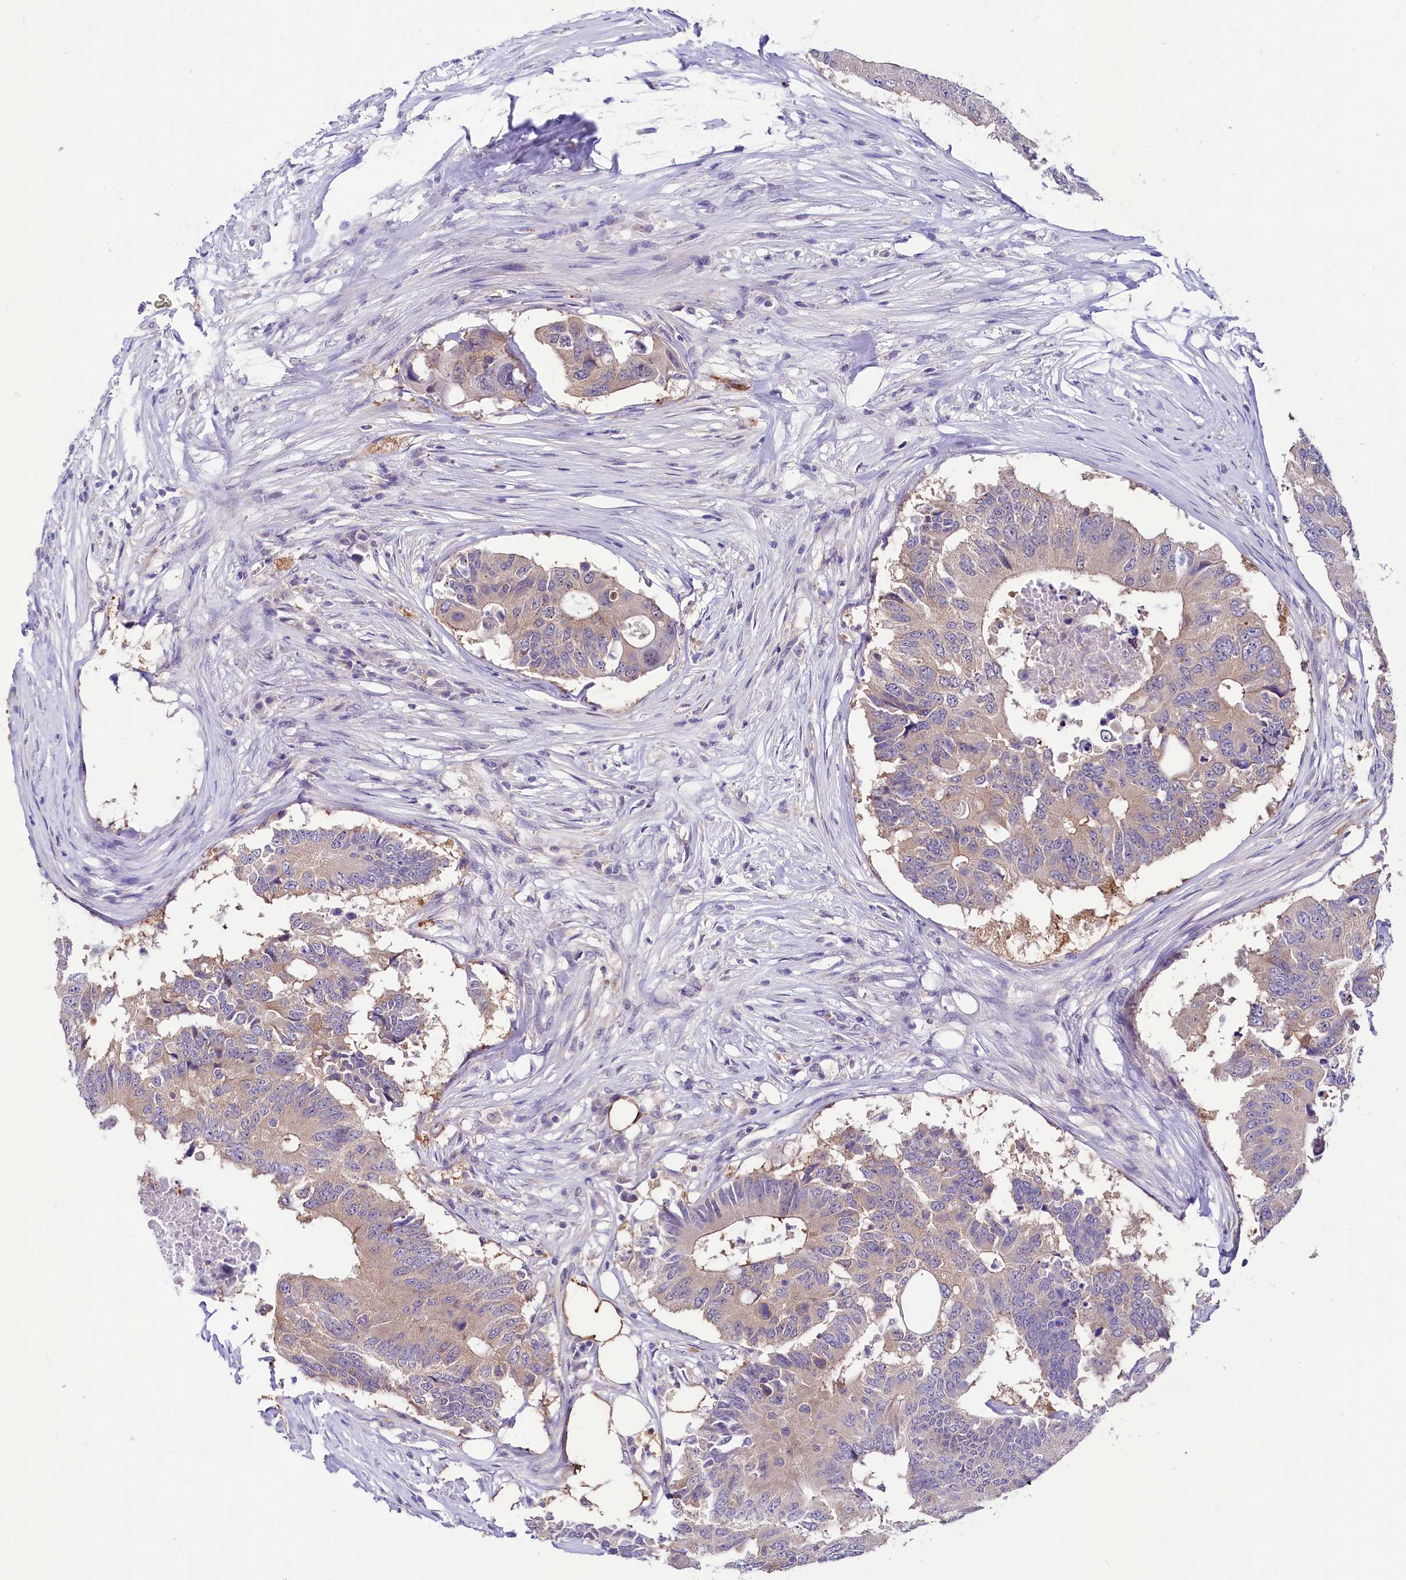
{"staining": {"intensity": "weak", "quantity": "<25%", "location": "cytoplasmic/membranous"}, "tissue": "colorectal cancer", "cell_type": "Tumor cells", "image_type": "cancer", "snomed": [{"axis": "morphology", "description": "Adenocarcinoma, NOS"}, {"axis": "topography", "description": "Colon"}], "caption": "Tumor cells are negative for brown protein staining in colorectal cancer.", "gene": "ABHD5", "patient": {"sex": "male", "age": 71}}